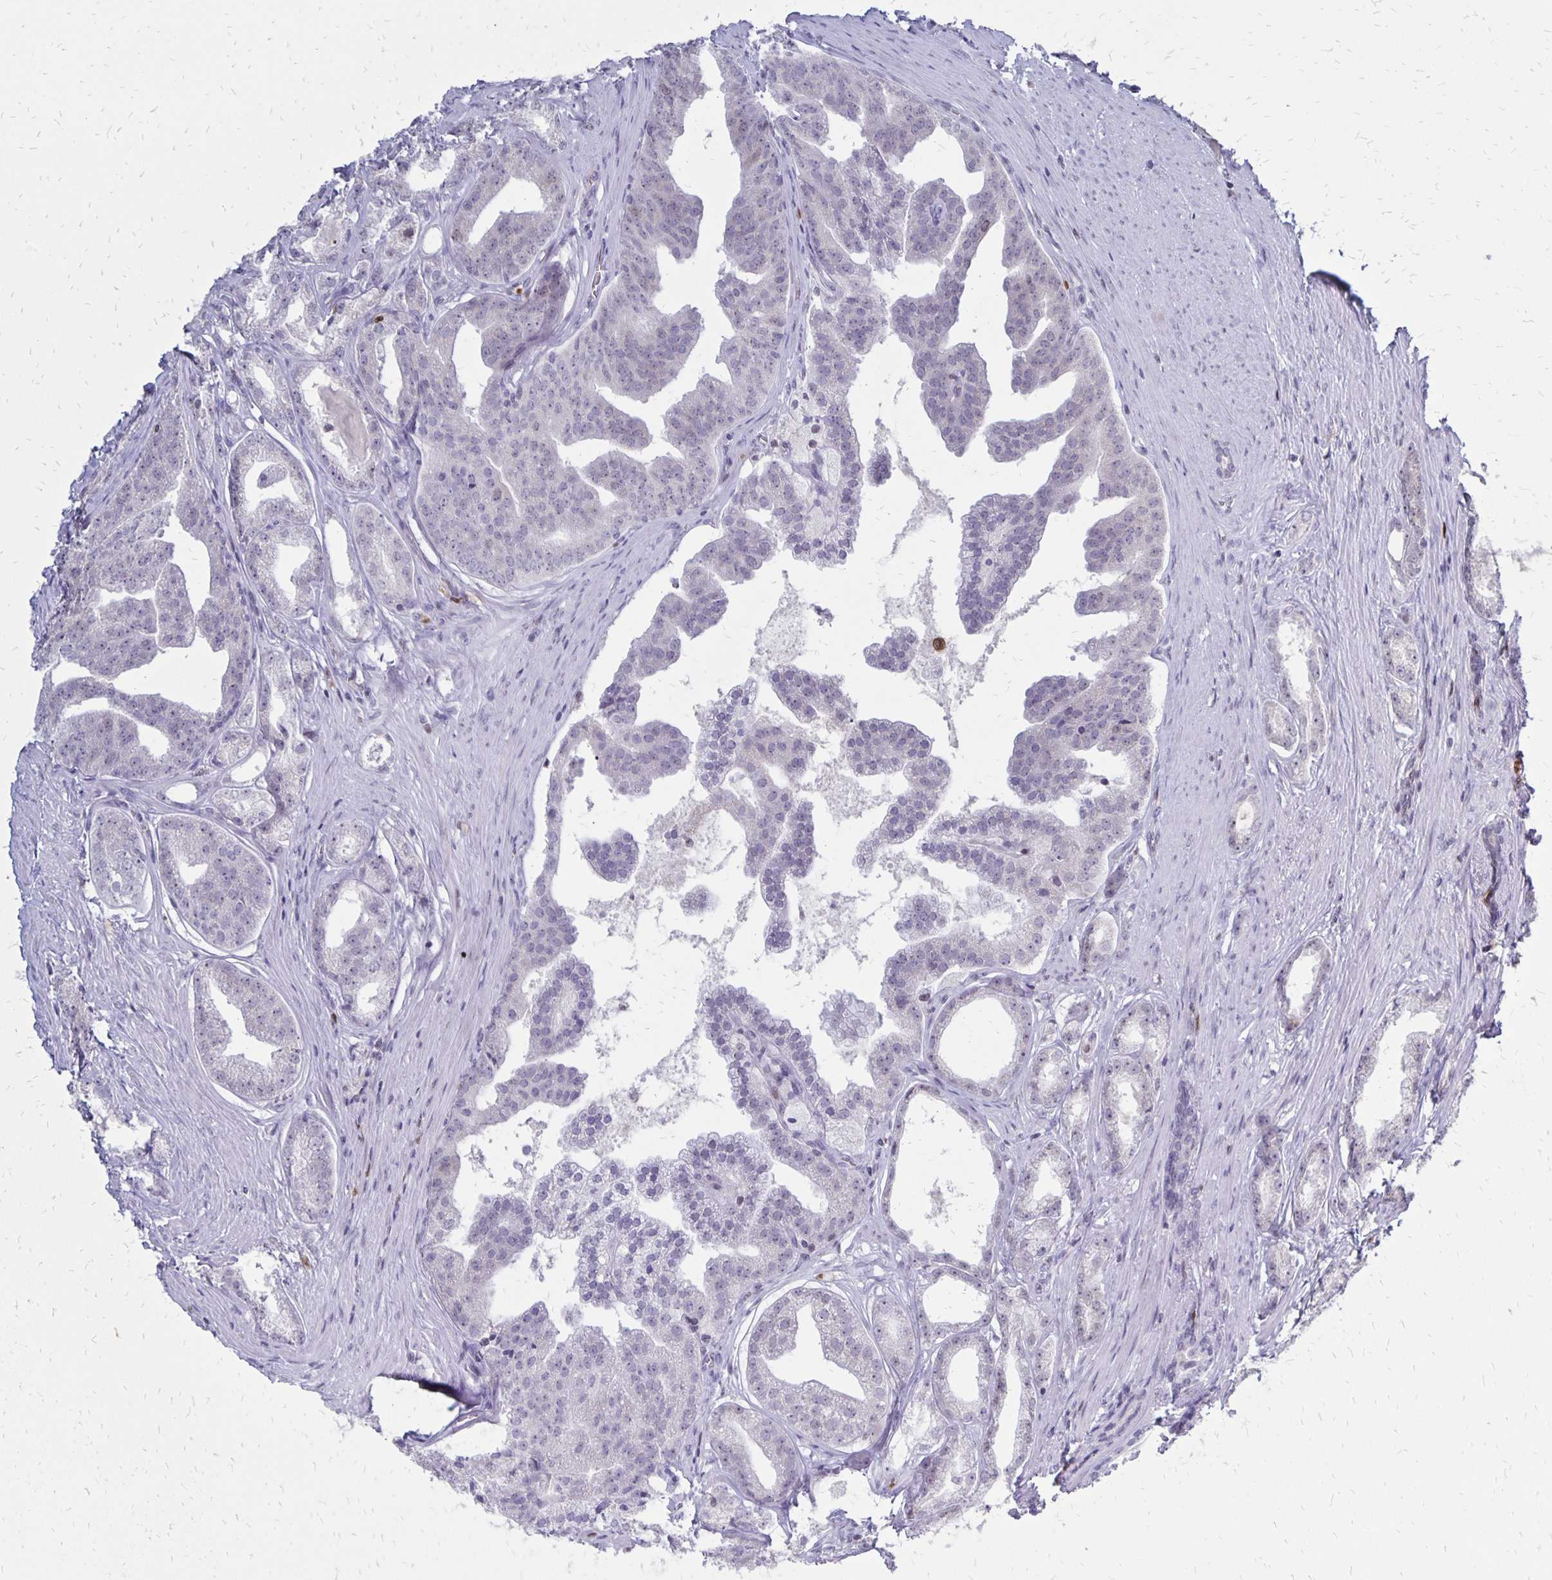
{"staining": {"intensity": "negative", "quantity": "none", "location": "none"}, "tissue": "prostate cancer", "cell_type": "Tumor cells", "image_type": "cancer", "snomed": [{"axis": "morphology", "description": "Adenocarcinoma, Low grade"}, {"axis": "topography", "description": "Prostate"}], "caption": "High power microscopy micrograph of an immunohistochemistry (IHC) histopathology image of prostate cancer (adenocarcinoma (low-grade)), revealing no significant expression in tumor cells.", "gene": "DCK", "patient": {"sex": "male", "age": 65}}